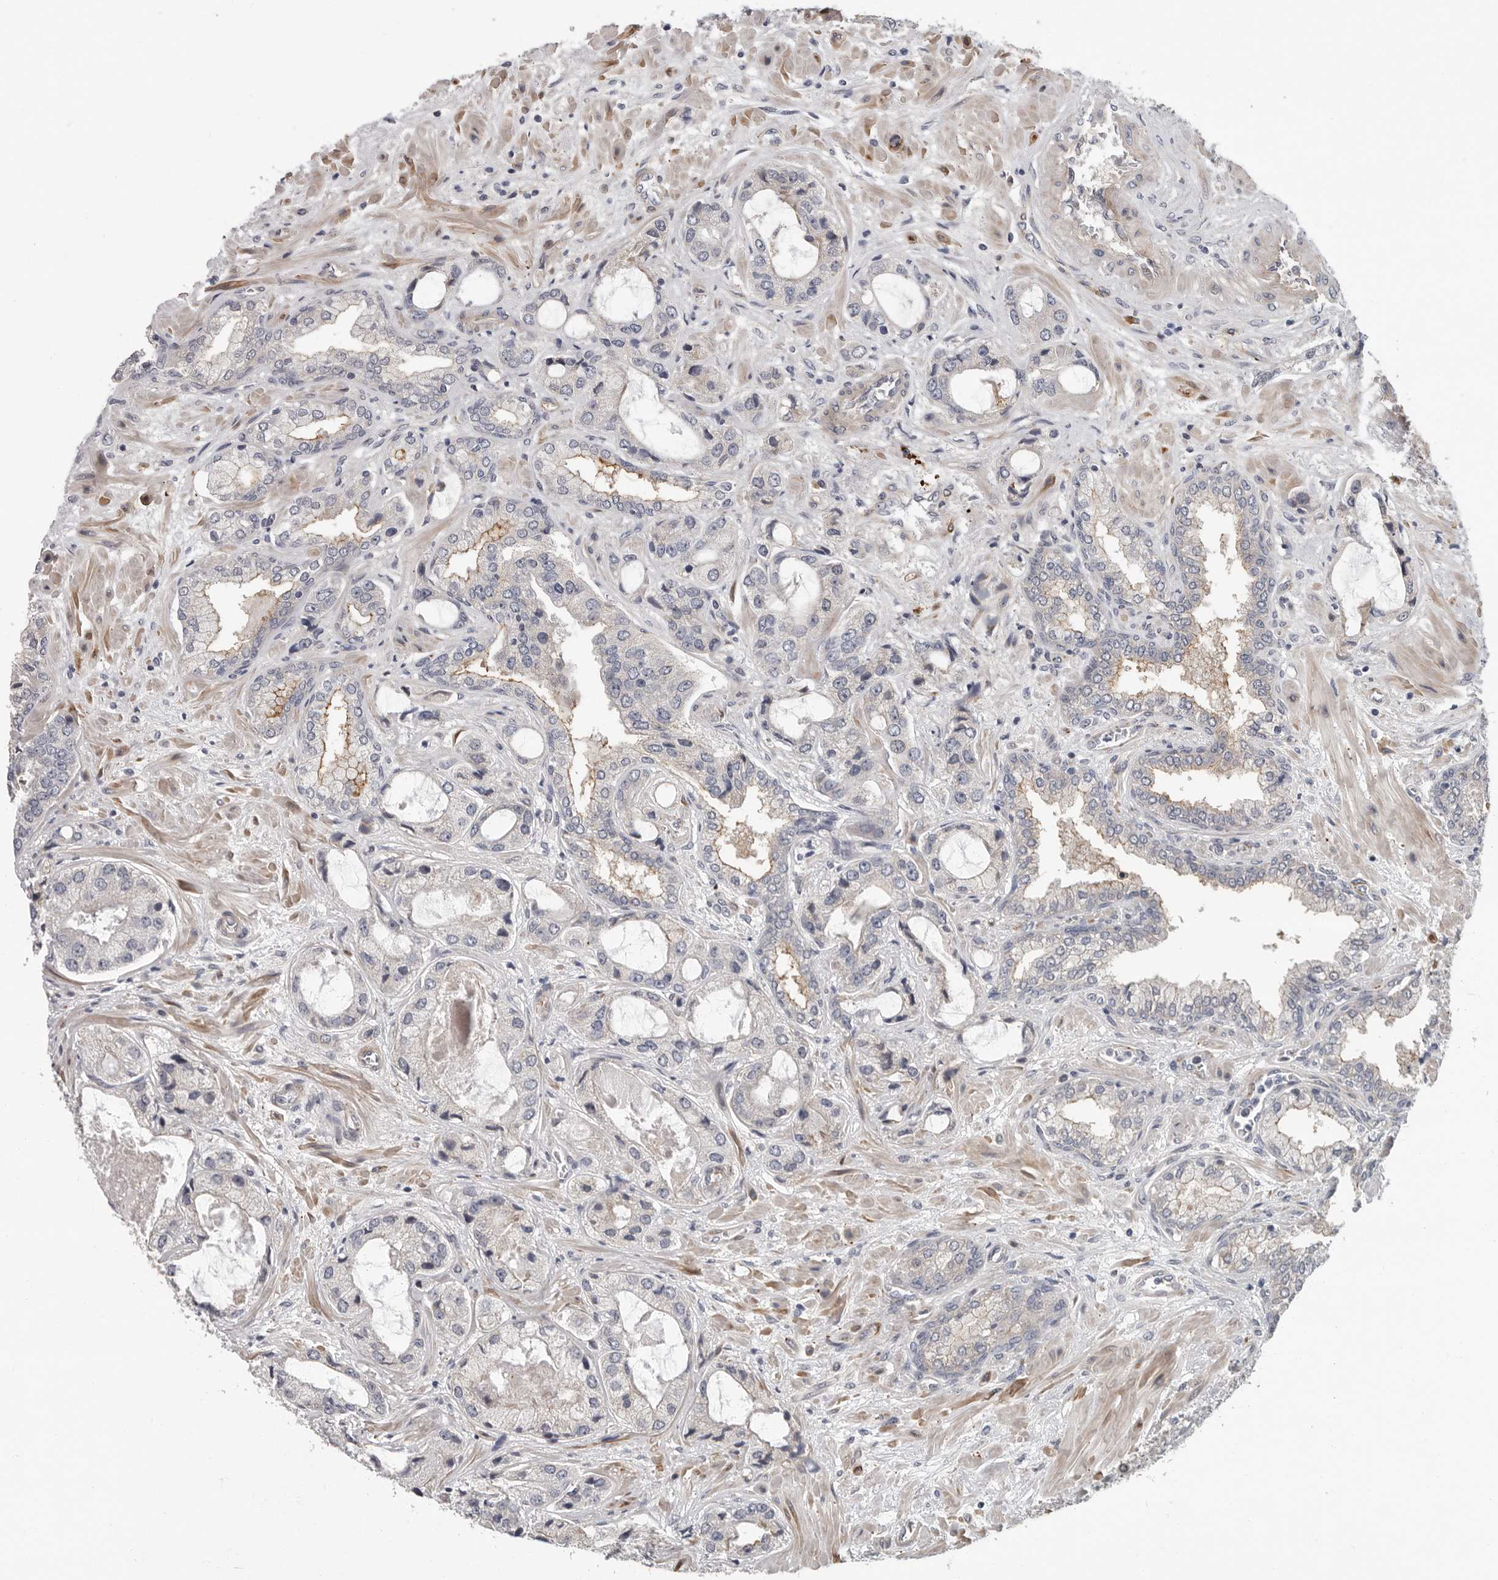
{"staining": {"intensity": "moderate", "quantity": "<25%", "location": "cytoplasmic/membranous"}, "tissue": "prostate cancer", "cell_type": "Tumor cells", "image_type": "cancer", "snomed": [{"axis": "morphology", "description": "Normal tissue, NOS"}, {"axis": "morphology", "description": "Adenocarcinoma, High grade"}, {"axis": "topography", "description": "Prostate"}, {"axis": "topography", "description": "Peripheral nerve tissue"}], "caption": "High-grade adenocarcinoma (prostate) was stained to show a protein in brown. There is low levels of moderate cytoplasmic/membranous expression in approximately <25% of tumor cells.", "gene": "ATXN3L", "patient": {"sex": "male", "age": 59}}